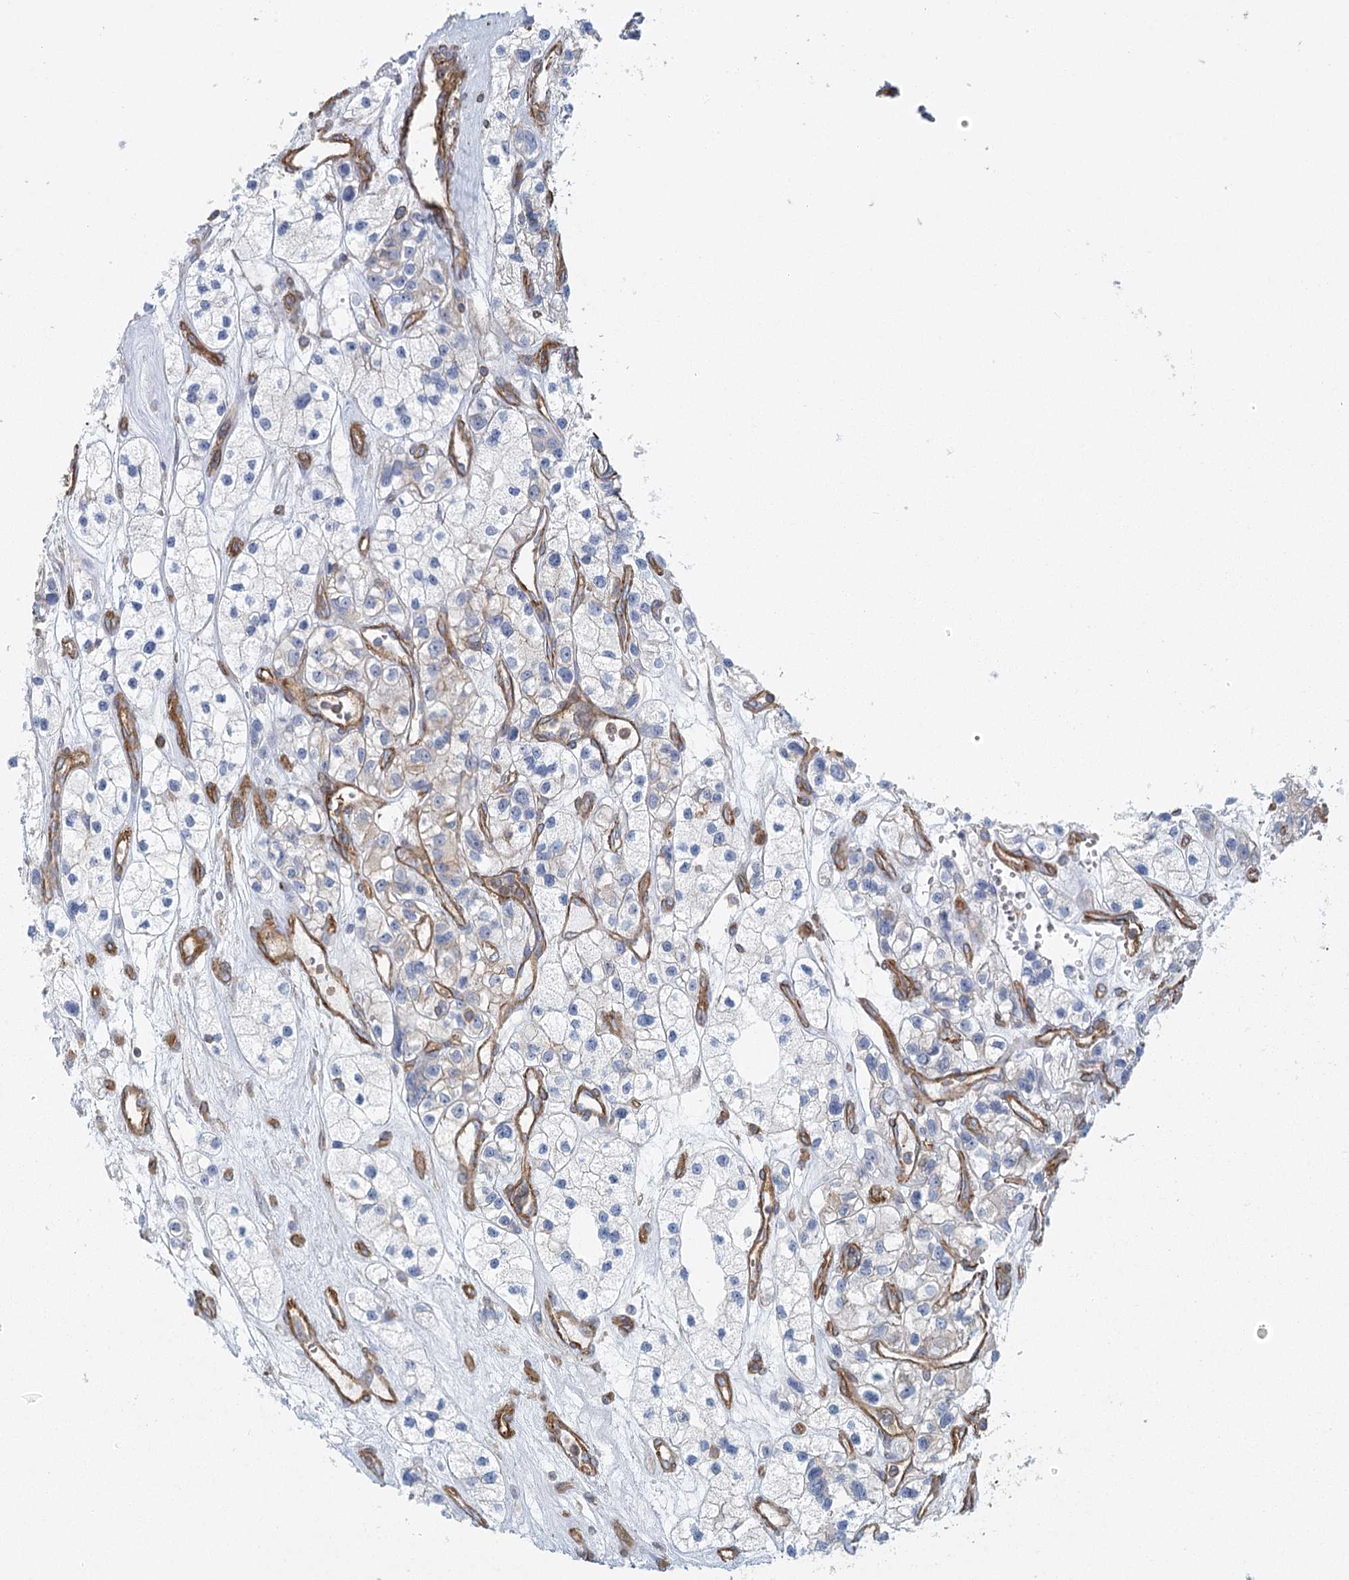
{"staining": {"intensity": "negative", "quantity": "none", "location": "none"}, "tissue": "renal cancer", "cell_type": "Tumor cells", "image_type": "cancer", "snomed": [{"axis": "morphology", "description": "Adenocarcinoma, NOS"}, {"axis": "topography", "description": "Kidney"}], "caption": "The histopathology image demonstrates no staining of tumor cells in renal adenocarcinoma.", "gene": "IFT46", "patient": {"sex": "female", "age": 57}}